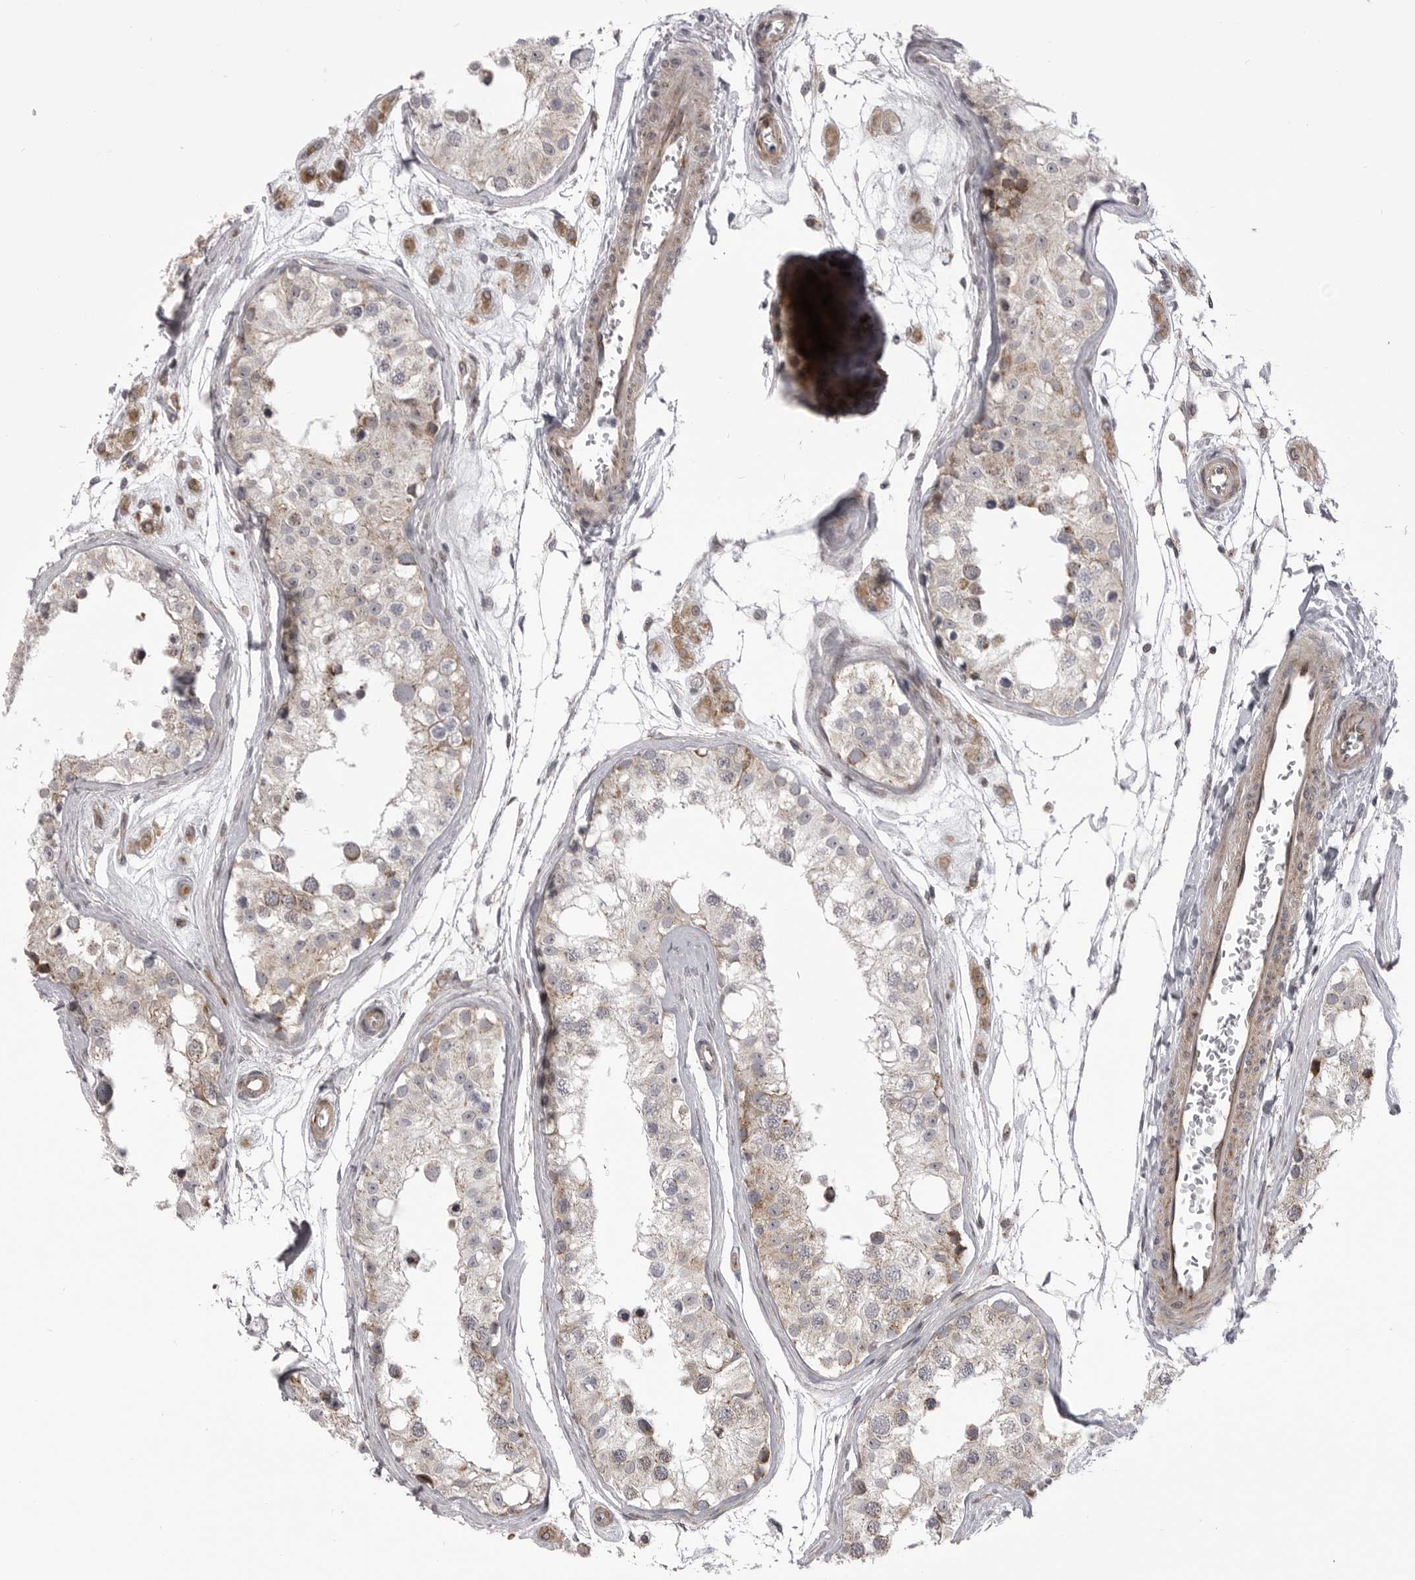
{"staining": {"intensity": "weak", "quantity": "25%-75%", "location": "cytoplasmic/membranous"}, "tissue": "testis", "cell_type": "Cells in seminiferous ducts", "image_type": "normal", "snomed": [{"axis": "morphology", "description": "Normal tissue, NOS"}, {"axis": "morphology", "description": "Adenocarcinoma, metastatic, NOS"}, {"axis": "topography", "description": "Testis"}], "caption": "Immunohistochemical staining of normal testis shows 25%-75% levels of weak cytoplasmic/membranous protein positivity in approximately 25%-75% of cells in seminiferous ducts.", "gene": "TMPRSS11F", "patient": {"sex": "male", "age": 26}}